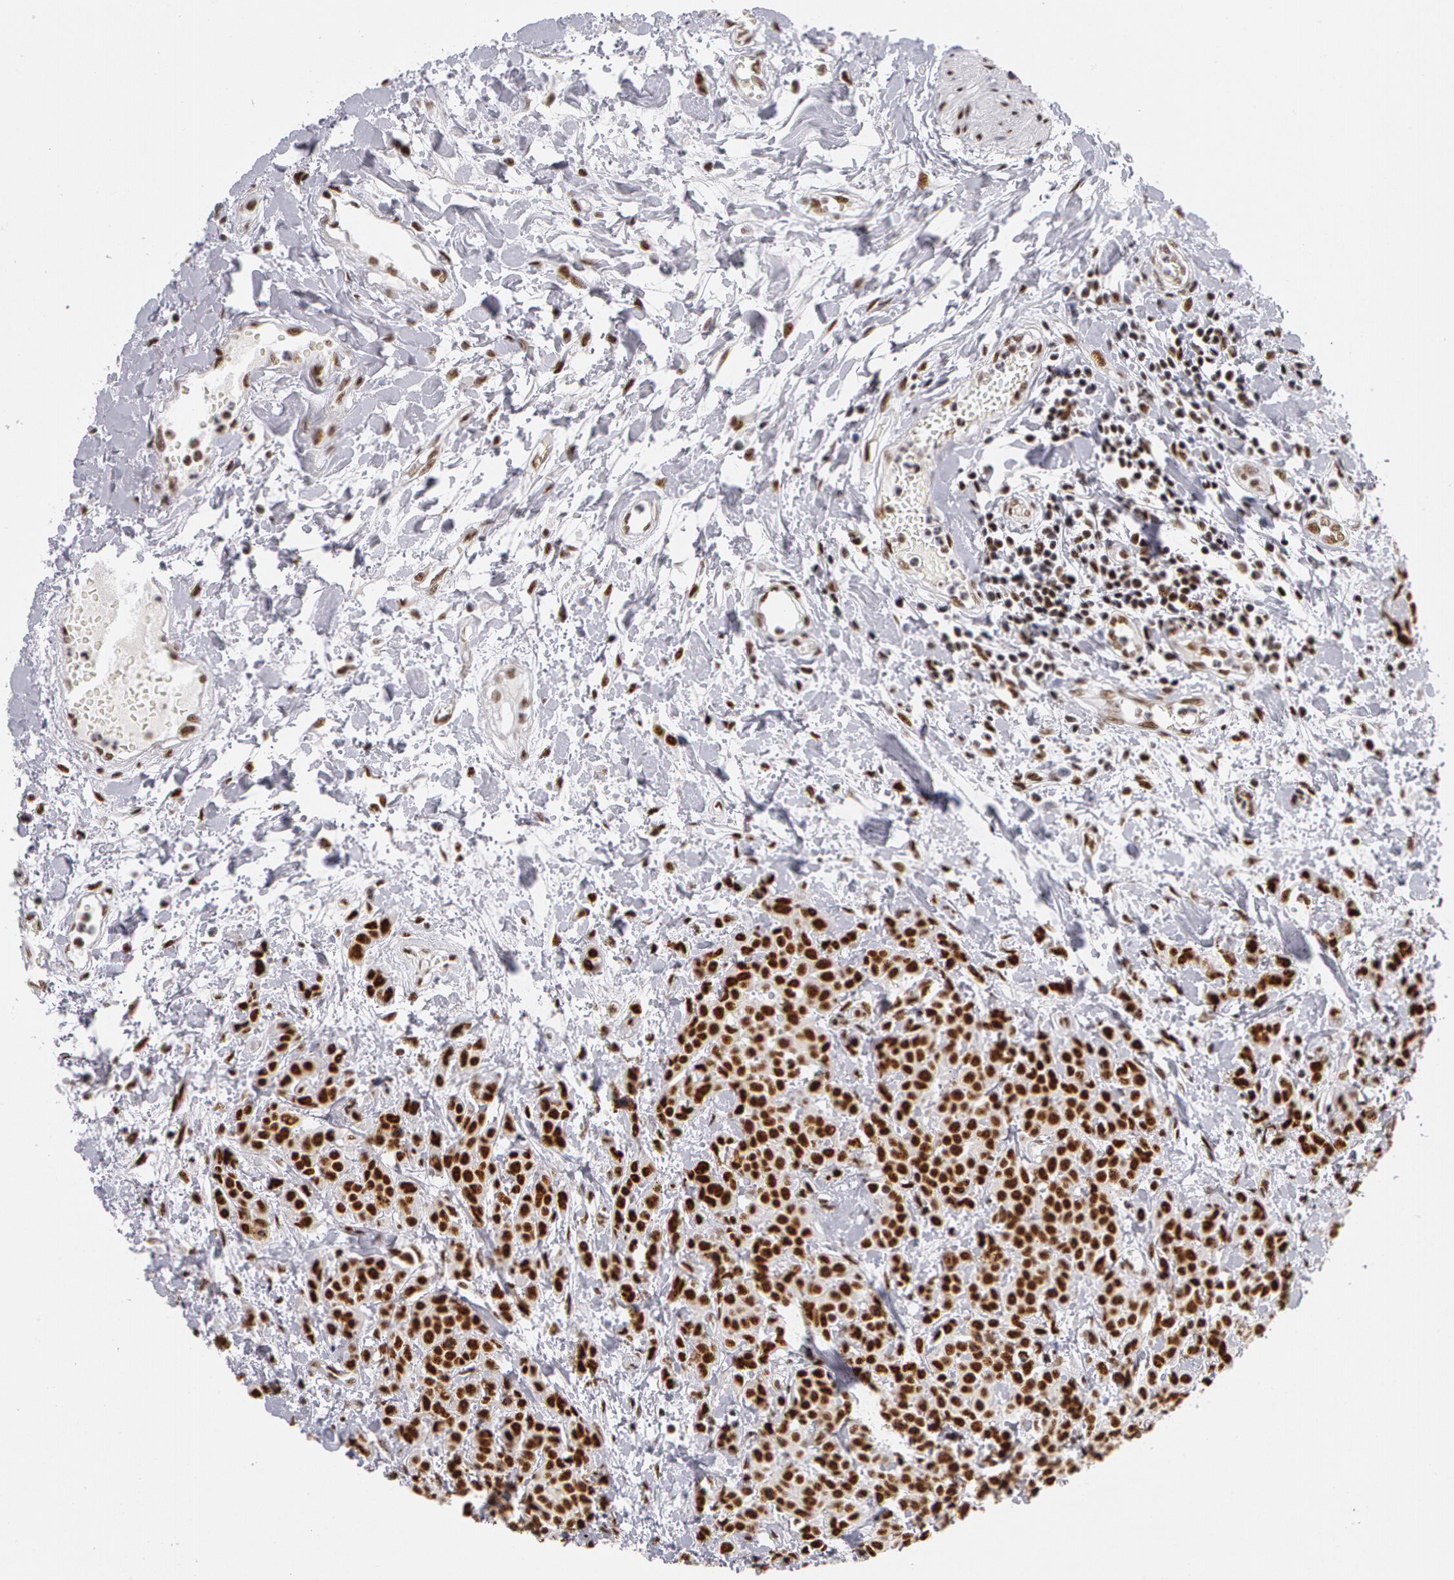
{"staining": {"intensity": "strong", "quantity": ">75%", "location": "nuclear"}, "tissue": "urothelial cancer", "cell_type": "Tumor cells", "image_type": "cancer", "snomed": [{"axis": "morphology", "description": "Urothelial carcinoma, High grade"}, {"axis": "topography", "description": "Urinary bladder"}], "caption": "DAB immunohistochemical staining of human urothelial cancer demonstrates strong nuclear protein positivity in about >75% of tumor cells. (Stains: DAB in brown, nuclei in blue, Microscopy: brightfield microscopy at high magnification).", "gene": "PNN", "patient": {"sex": "male", "age": 56}}